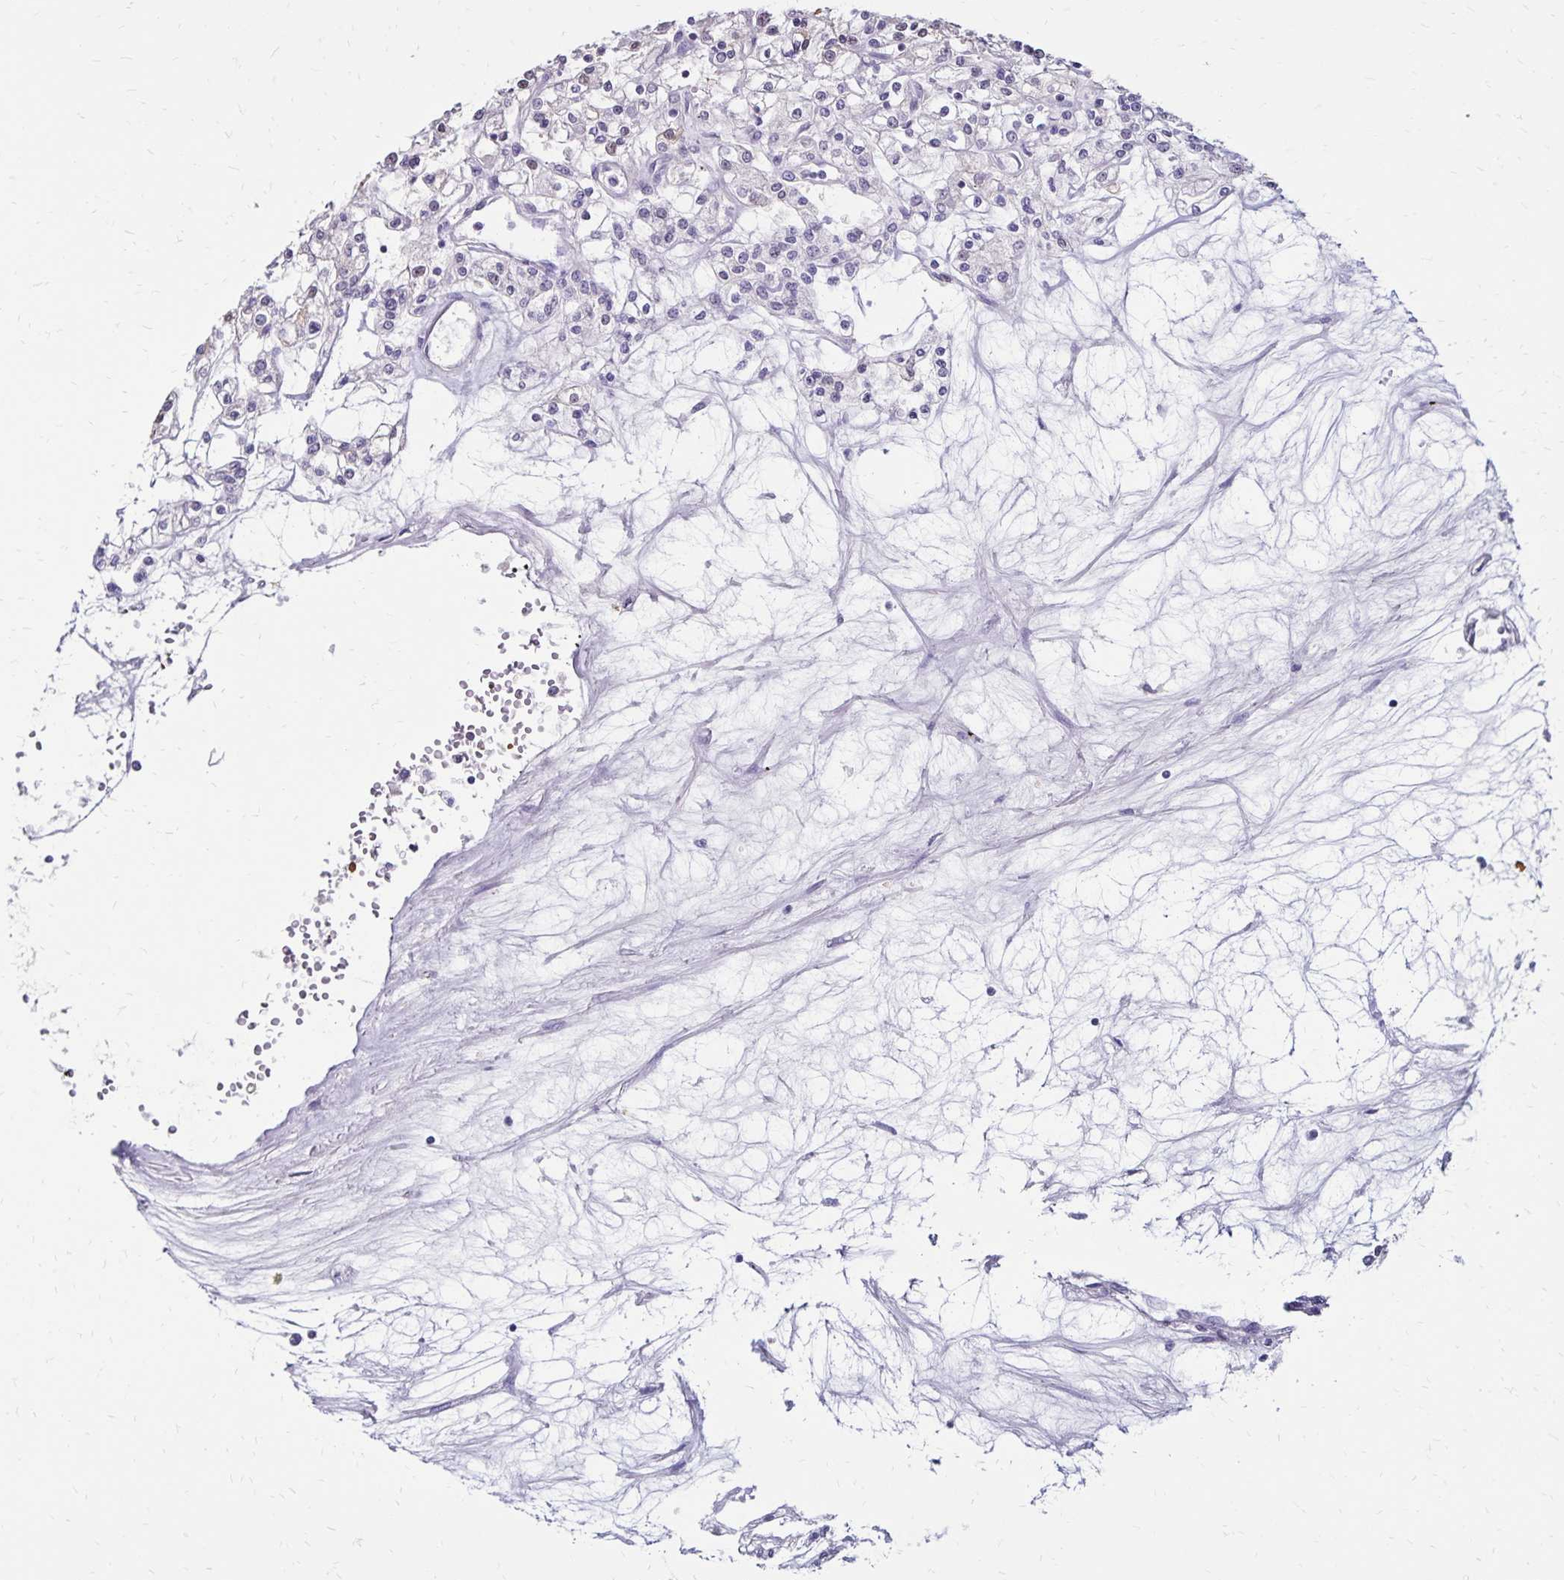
{"staining": {"intensity": "negative", "quantity": "none", "location": "none"}, "tissue": "renal cancer", "cell_type": "Tumor cells", "image_type": "cancer", "snomed": [{"axis": "morphology", "description": "Adenocarcinoma, NOS"}, {"axis": "topography", "description": "Kidney"}], "caption": "IHC photomicrograph of neoplastic tissue: renal cancer stained with DAB (3,3'-diaminobenzidine) reveals no significant protein expression in tumor cells.", "gene": "SH3GL3", "patient": {"sex": "female", "age": 59}}